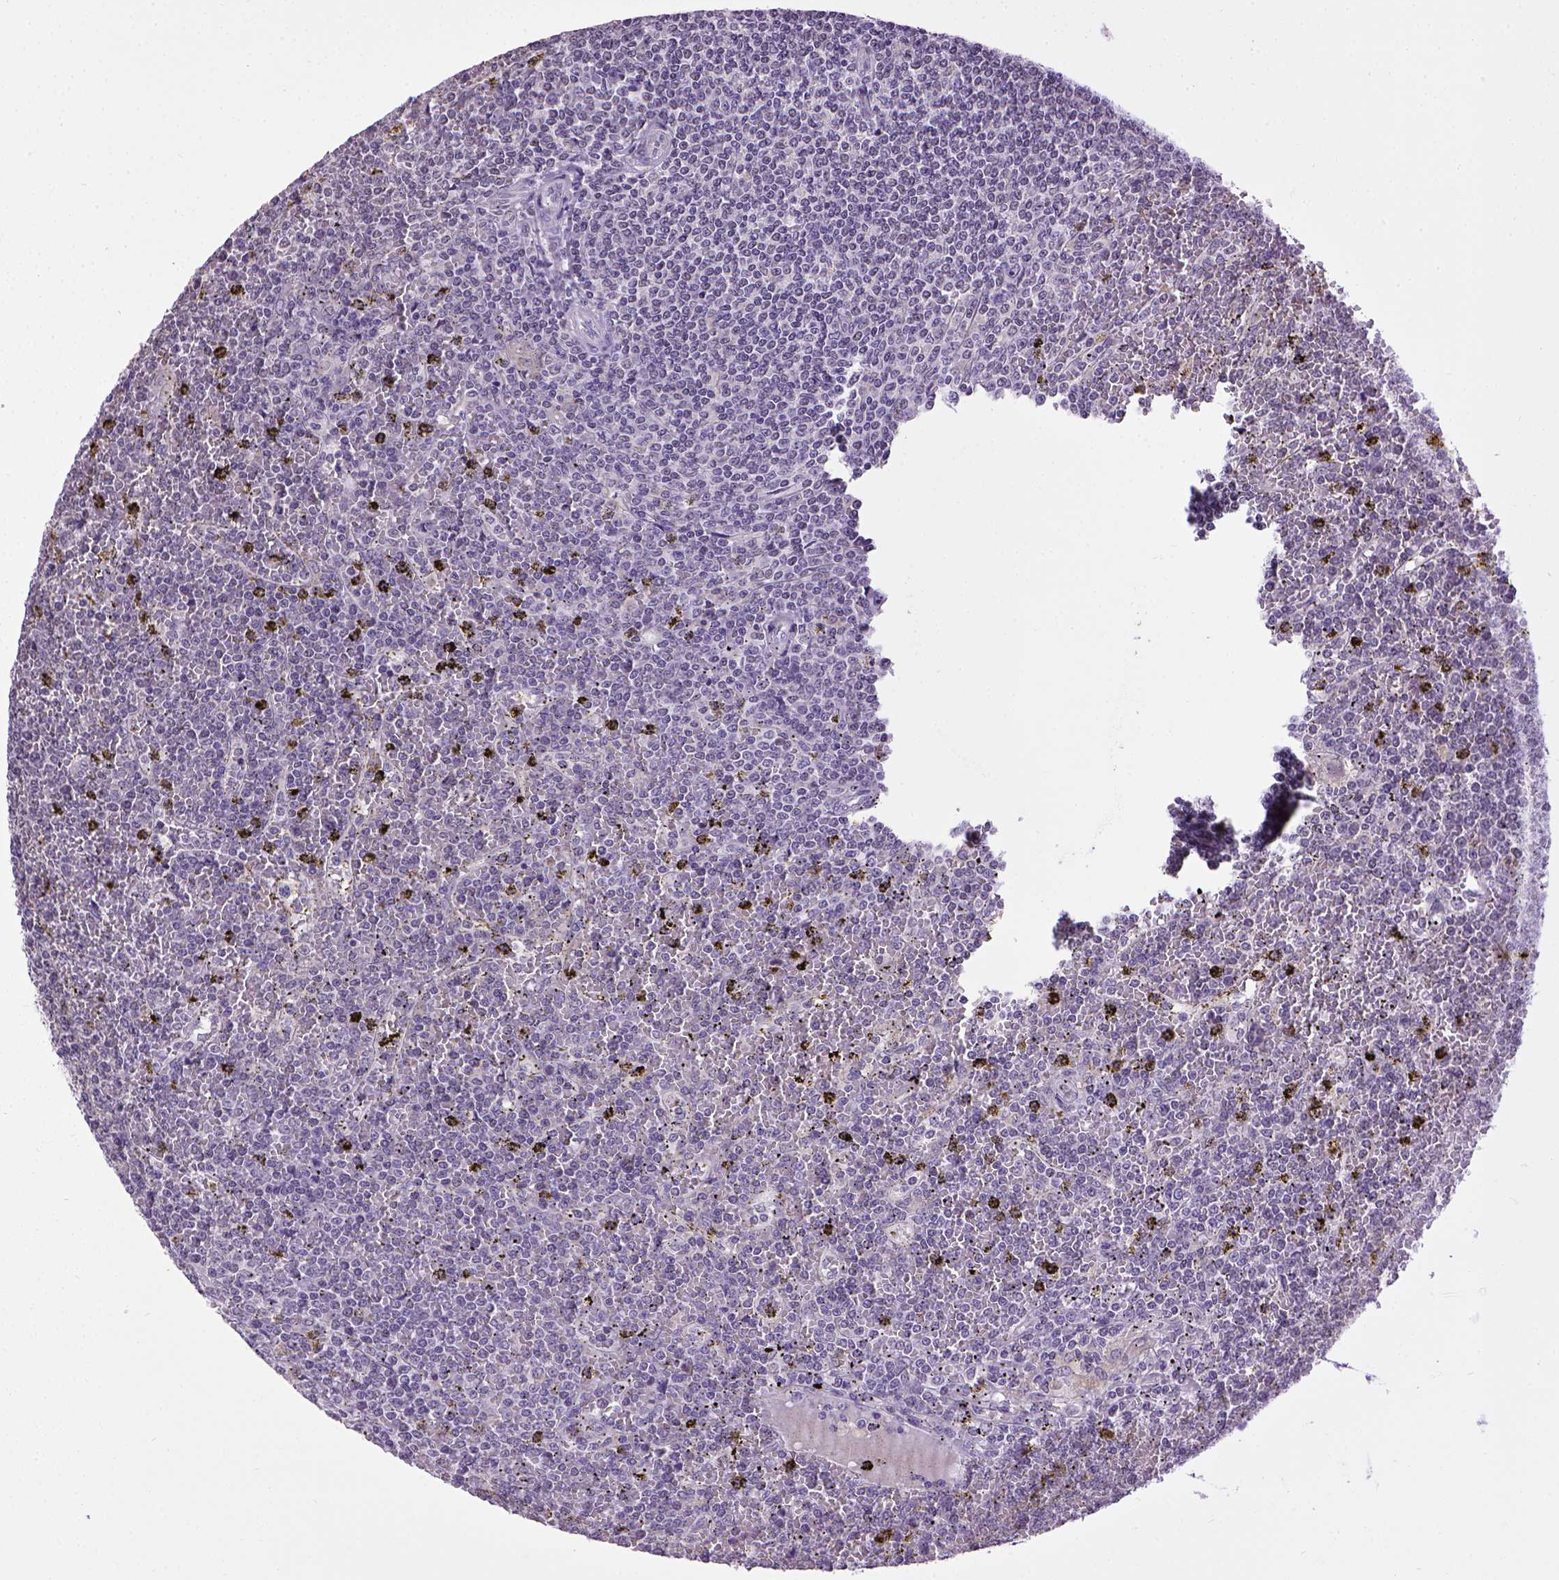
{"staining": {"intensity": "negative", "quantity": "none", "location": "none"}, "tissue": "lymphoma", "cell_type": "Tumor cells", "image_type": "cancer", "snomed": [{"axis": "morphology", "description": "Malignant lymphoma, non-Hodgkin's type, Low grade"}, {"axis": "topography", "description": "Spleen"}], "caption": "DAB (3,3'-diaminobenzidine) immunohistochemical staining of low-grade malignant lymphoma, non-Hodgkin's type shows no significant staining in tumor cells.", "gene": "CDH1", "patient": {"sex": "female", "age": 19}}